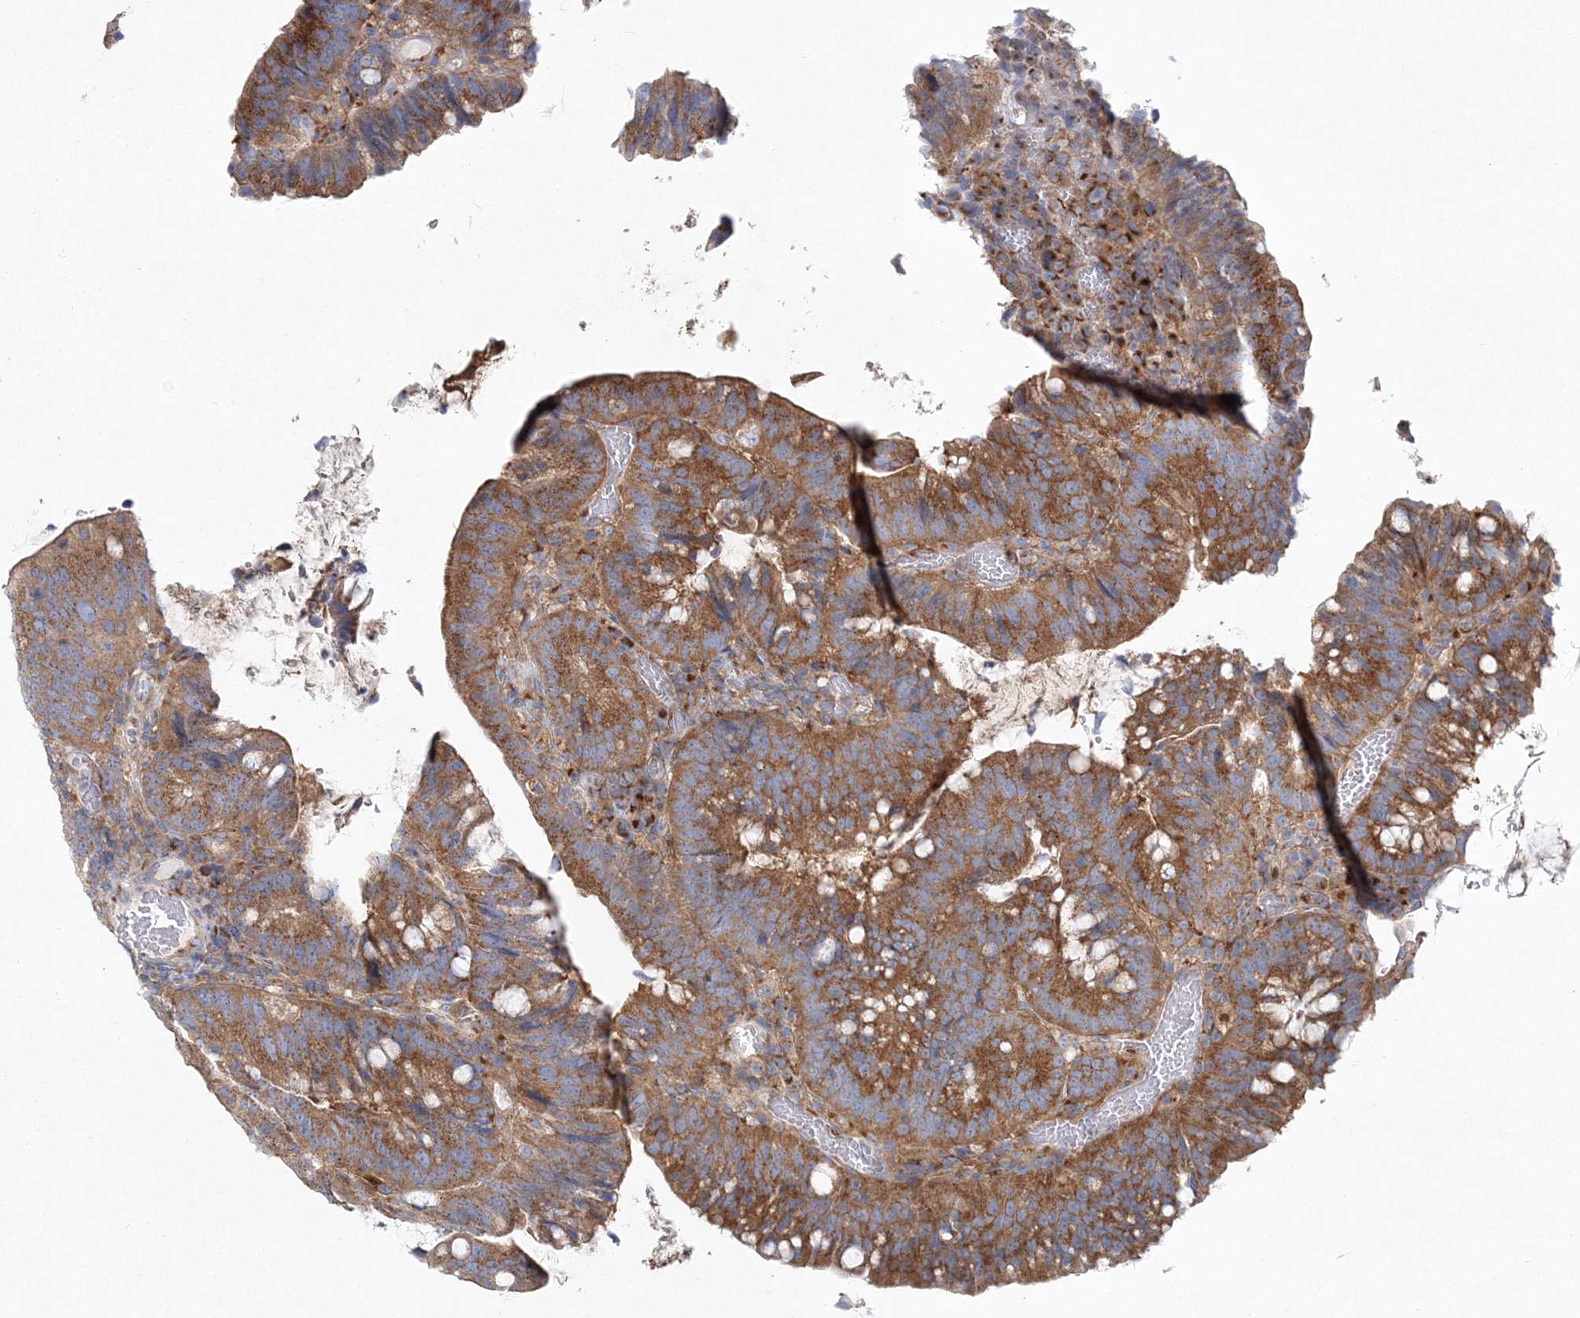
{"staining": {"intensity": "moderate", "quantity": ">75%", "location": "cytoplasmic/membranous"}, "tissue": "colorectal cancer", "cell_type": "Tumor cells", "image_type": "cancer", "snomed": [{"axis": "morphology", "description": "Adenocarcinoma, NOS"}, {"axis": "topography", "description": "Colon"}], "caption": "Colorectal adenocarcinoma was stained to show a protein in brown. There is medium levels of moderate cytoplasmic/membranous positivity in approximately >75% of tumor cells.", "gene": "SEC23IP", "patient": {"sex": "female", "age": 66}}